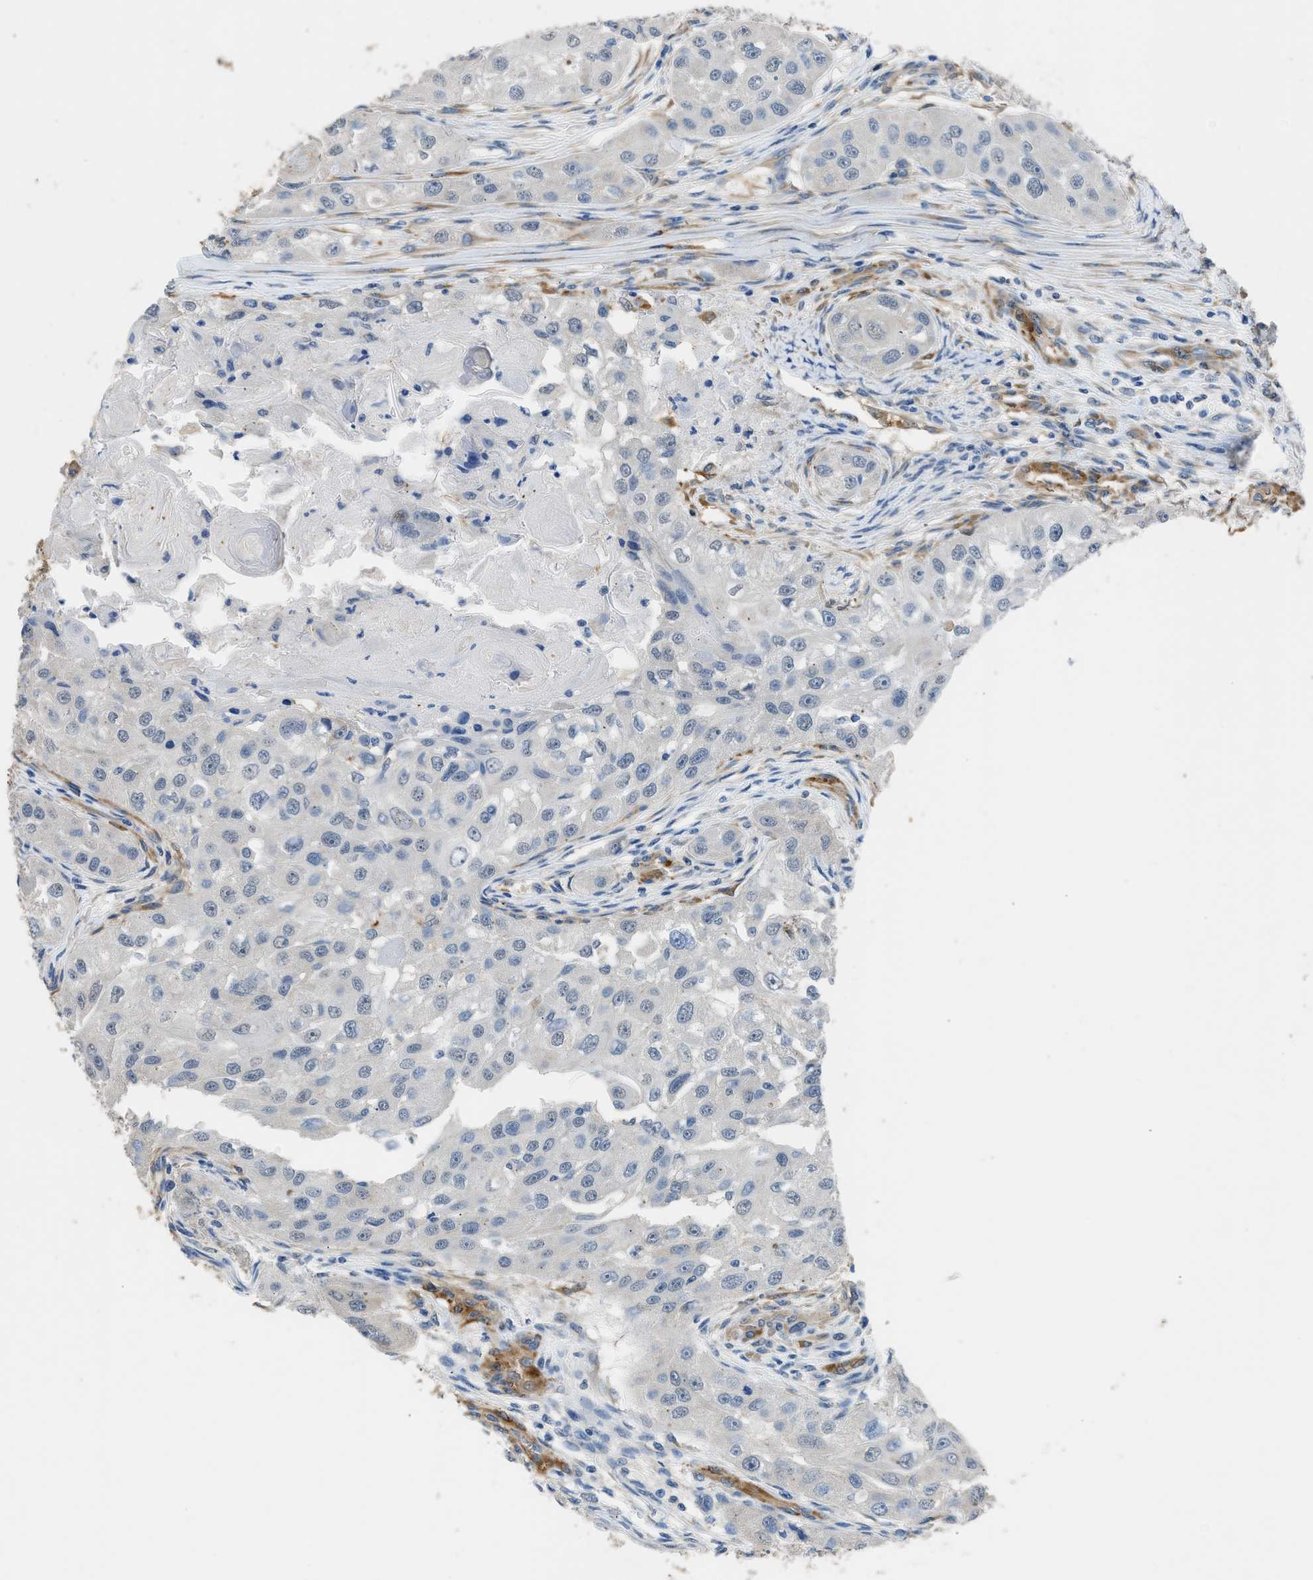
{"staining": {"intensity": "negative", "quantity": "none", "location": "none"}, "tissue": "head and neck cancer", "cell_type": "Tumor cells", "image_type": "cancer", "snomed": [{"axis": "morphology", "description": "Normal tissue, NOS"}, {"axis": "morphology", "description": "Squamous cell carcinoma, NOS"}, {"axis": "topography", "description": "Skeletal muscle"}, {"axis": "topography", "description": "Head-Neck"}], "caption": "This is an immunohistochemistry histopathology image of head and neck cancer (squamous cell carcinoma). There is no positivity in tumor cells.", "gene": "ZSWIM5", "patient": {"sex": "male", "age": 51}}